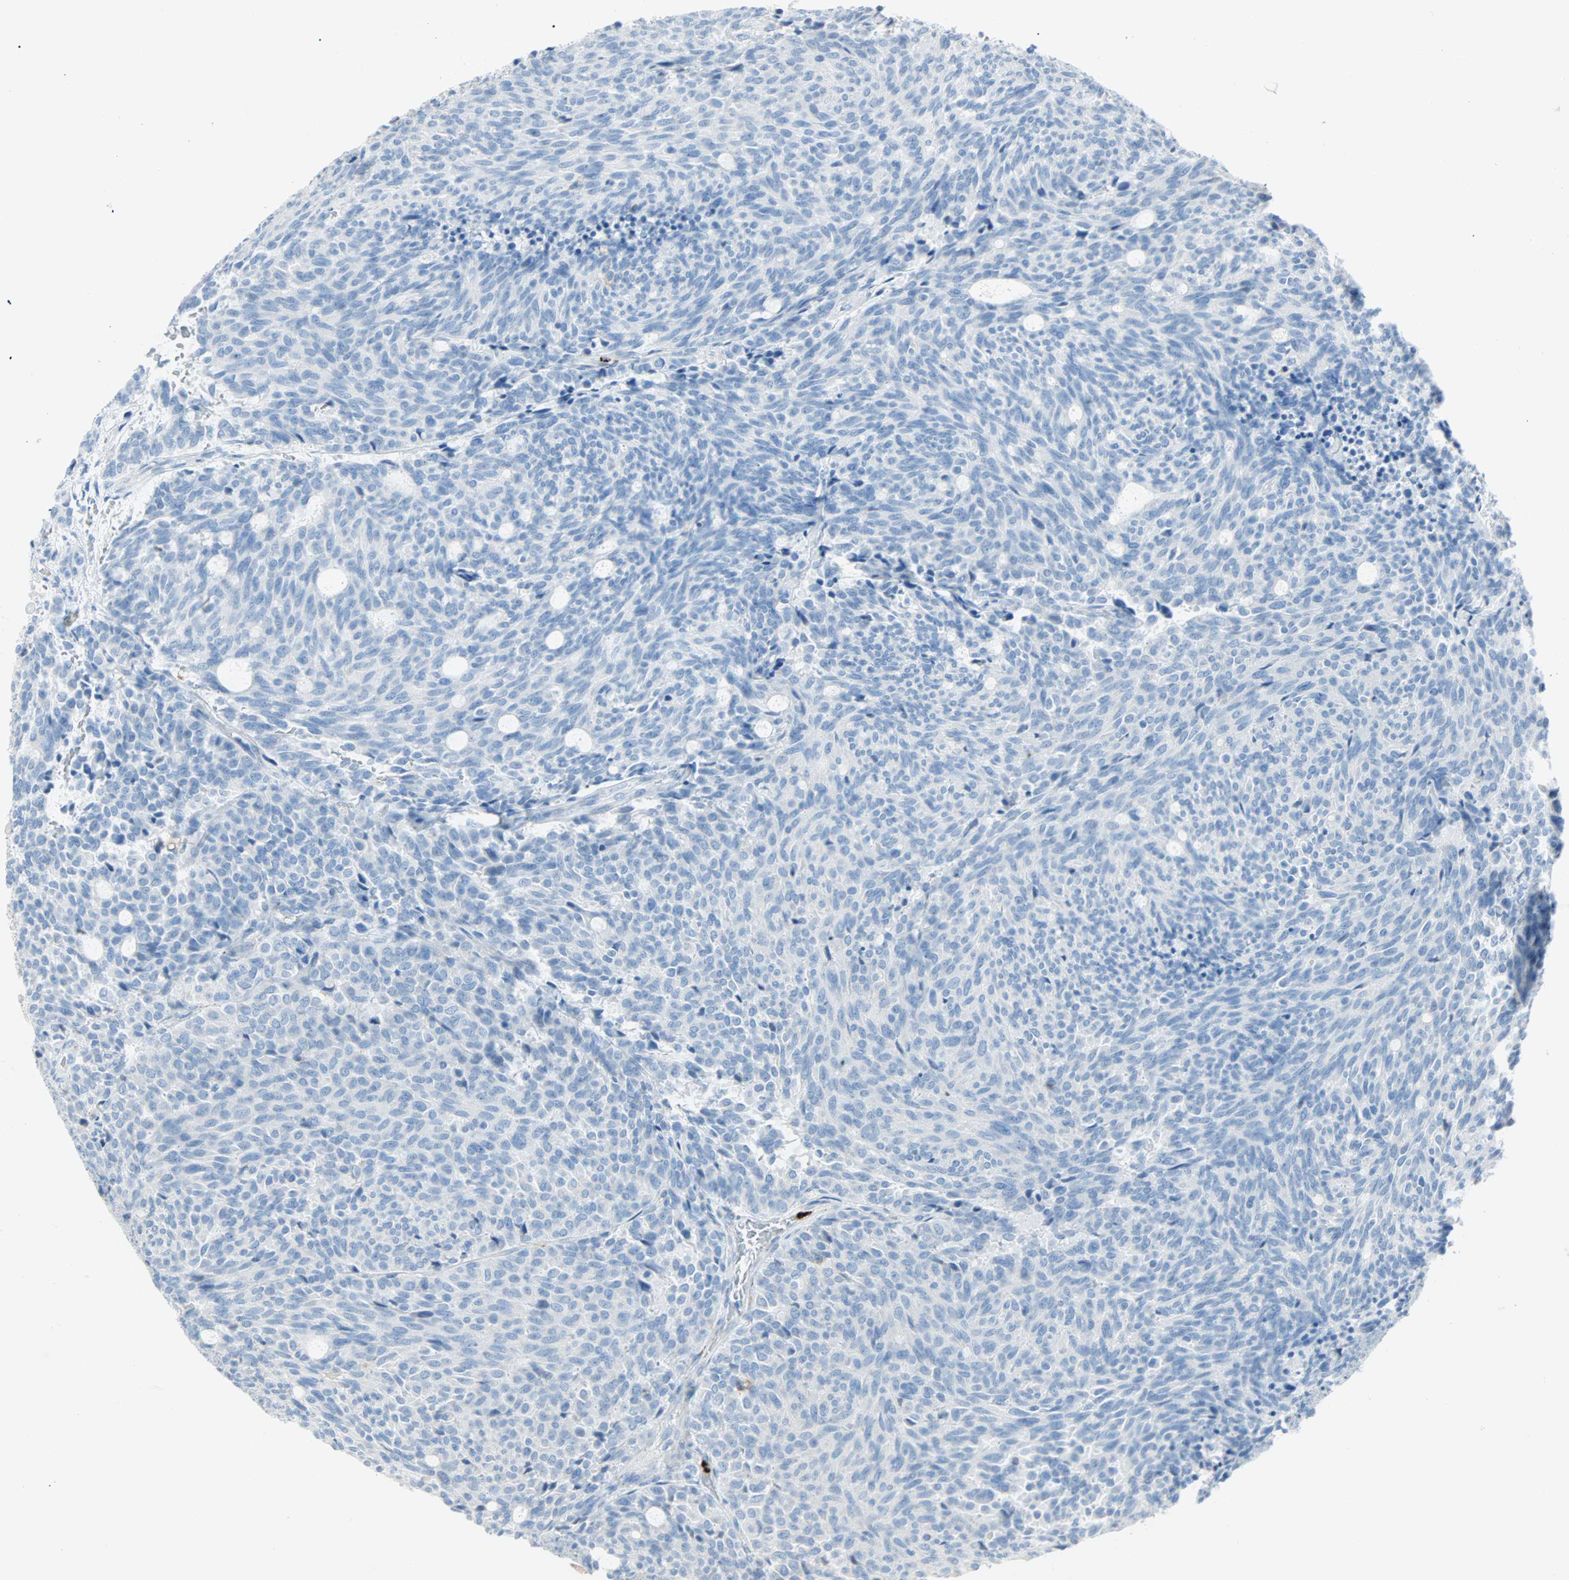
{"staining": {"intensity": "negative", "quantity": "none", "location": "none"}, "tissue": "carcinoid", "cell_type": "Tumor cells", "image_type": "cancer", "snomed": [{"axis": "morphology", "description": "Carcinoid, malignant, NOS"}, {"axis": "topography", "description": "Pancreas"}], "caption": "The image displays no significant positivity in tumor cells of malignant carcinoid.", "gene": "CLEC4A", "patient": {"sex": "female", "age": 54}}